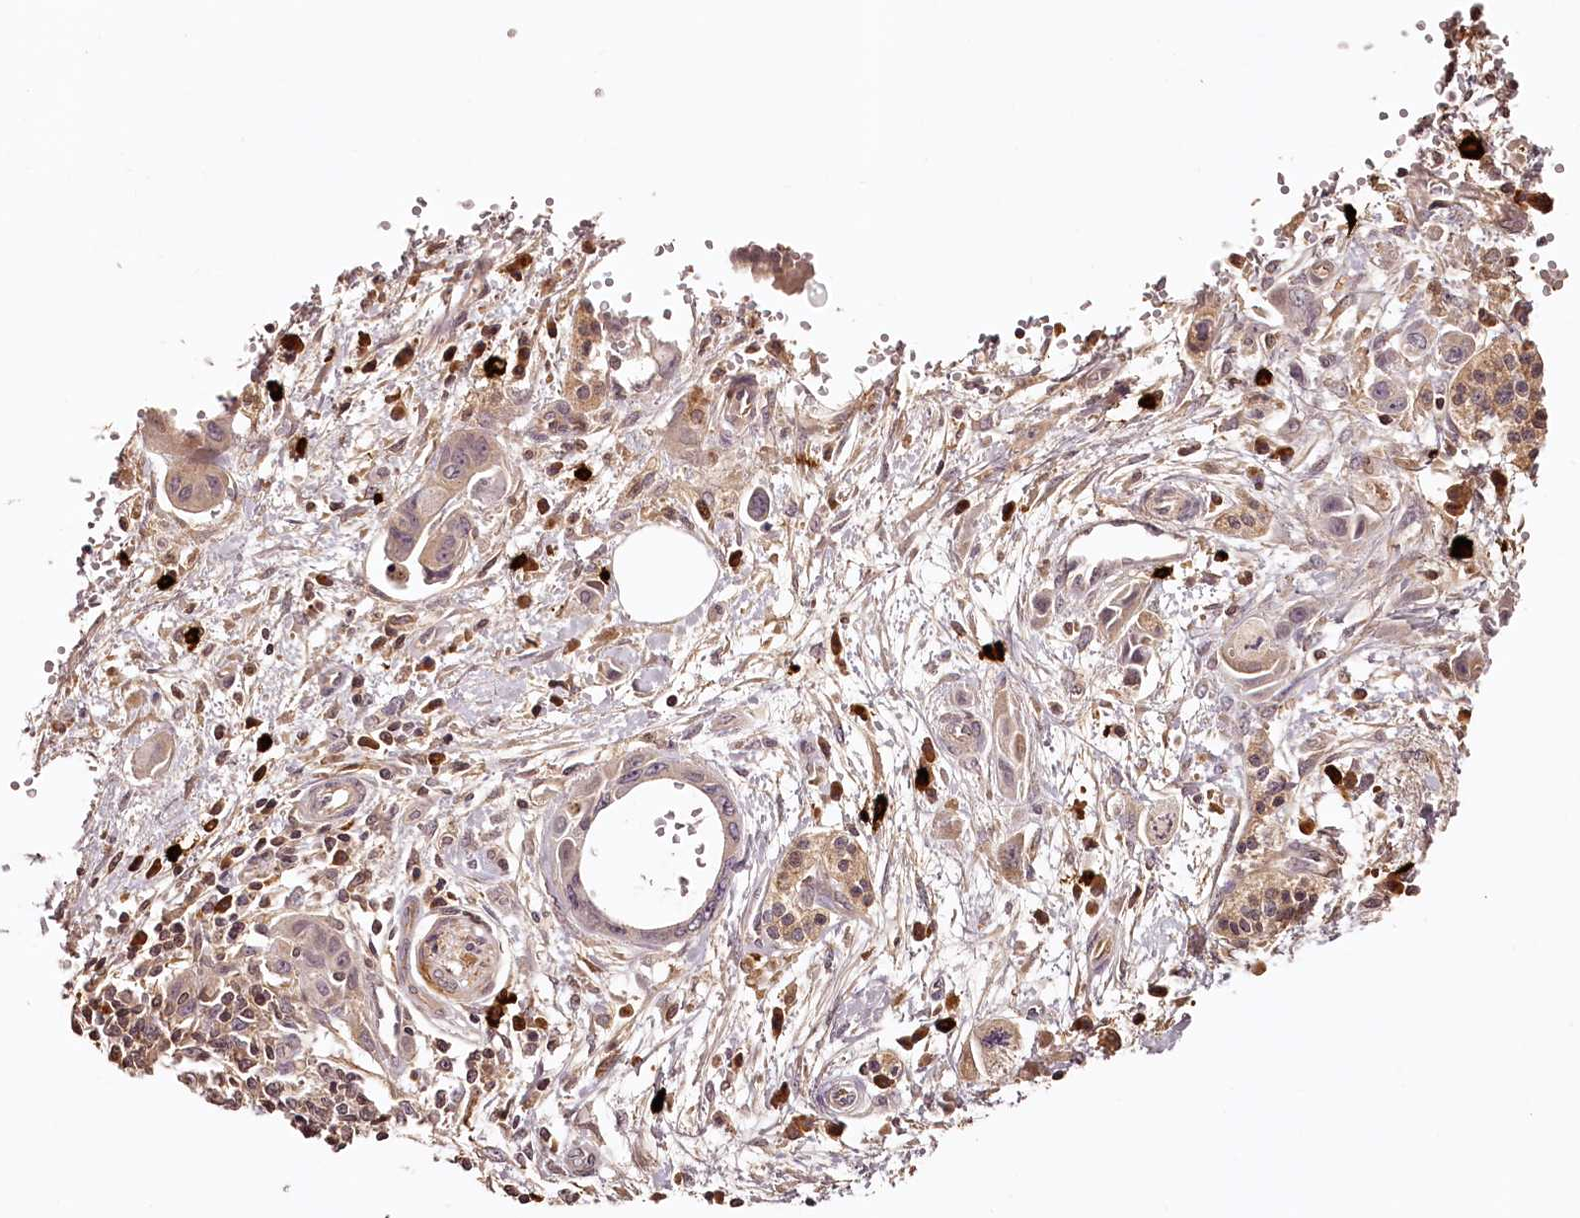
{"staining": {"intensity": "weak", "quantity": "25%-75%", "location": "cytoplasmic/membranous"}, "tissue": "pancreatic cancer", "cell_type": "Tumor cells", "image_type": "cancer", "snomed": [{"axis": "morphology", "description": "Adenocarcinoma, NOS"}, {"axis": "topography", "description": "Pancreas"}], "caption": "Adenocarcinoma (pancreatic) stained with a brown dye displays weak cytoplasmic/membranous positive expression in about 25%-75% of tumor cells.", "gene": "SYNGR1", "patient": {"sex": "female", "age": 73}}